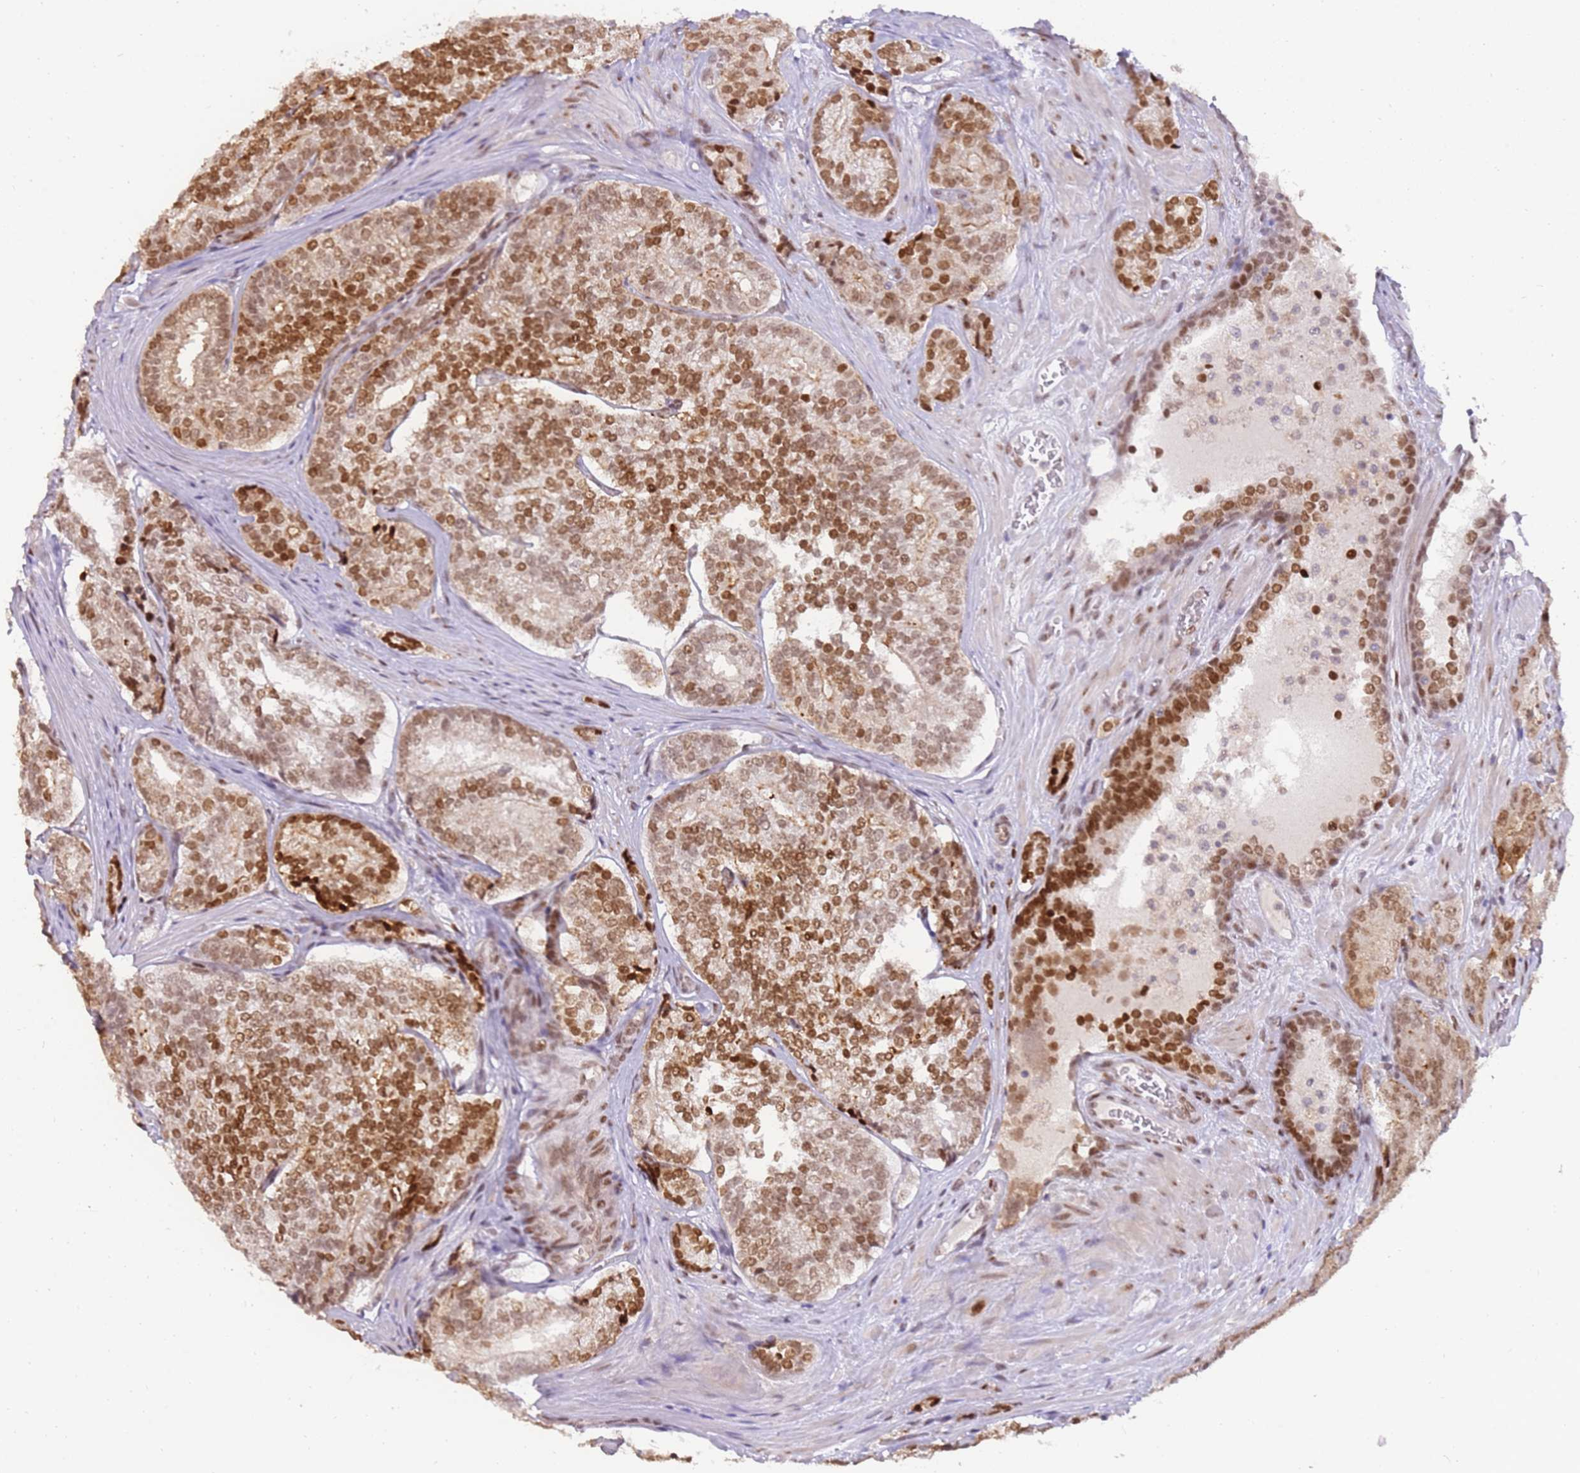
{"staining": {"intensity": "moderate", "quantity": ">75%", "location": "nuclear"}, "tissue": "prostate cancer", "cell_type": "Tumor cells", "image_type": "cancer", "snomed": [{"axis": "morphology", "description": "Adenocarcinoma, High grade"}, {"axis": "topography", "description": "Prostate"}], "caption": "DAB (3,3'-diaminobenzidine) immunohistochemical staining of prostate high-grade adenocarcinoma shows moderate nuclear protein staining in about >75% of tumor cells. The staining was performed using DAB to visualize the protein expression in brown, while the nuclei were stained in blue with hematoxylin (Magnification: 20x).", "gene": "PHC2", "patient": {"sex": "male", "age": 63}}